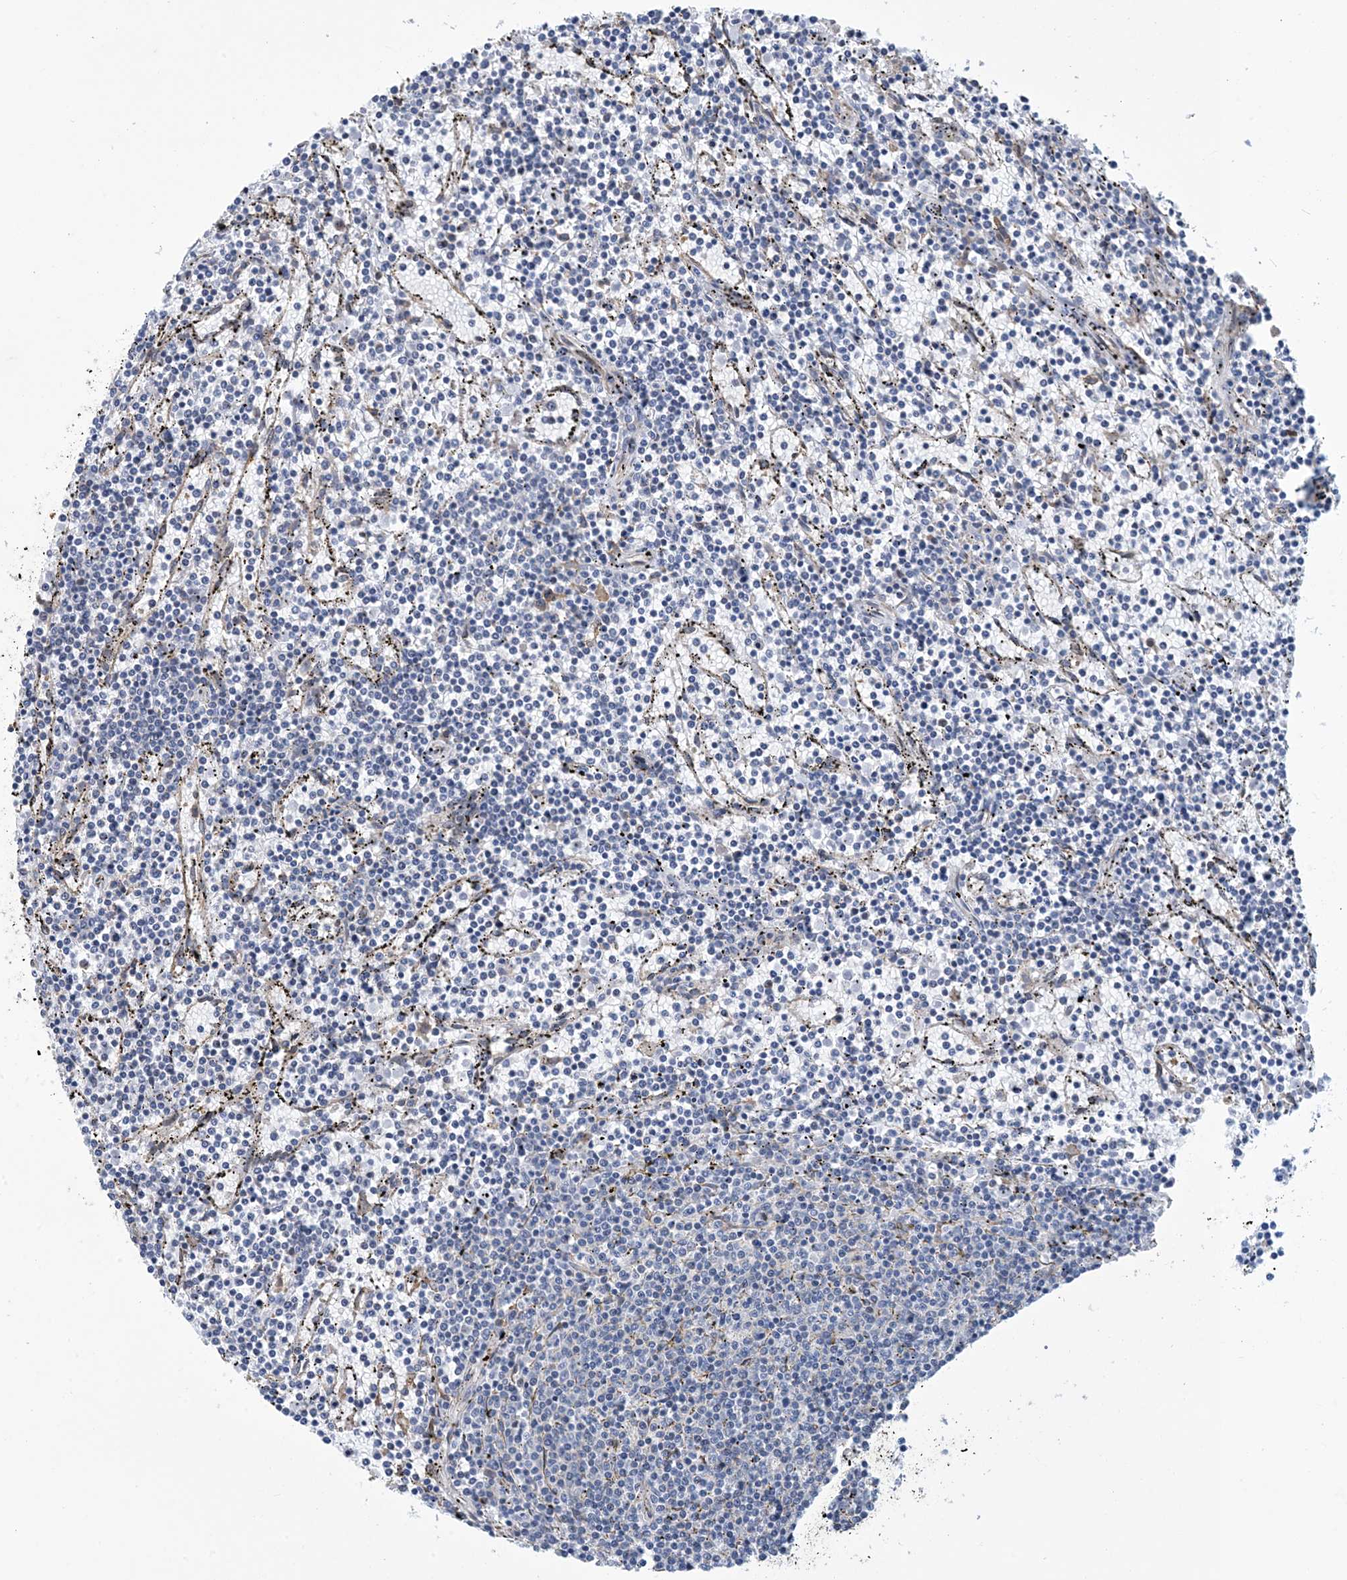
{"staining": {"intensity": "negative", "quantity": "none", "location": "none"}, "tissue": "lymphoma", "cell_type": "Tumor cells", "image_type": "cancer", "snomed": [{"axis": "morphology", "description": "Malignant lymphoma, non-Hodgkin's type, Low grade"}, {"axis": "topography", "description": "Spleen"}], "caption": "A high-resolution histopathology image shows immunohistochemistry (IHC) staining of lymphoma, which reveals no significant positivity in tumor cells.", "gene": "CCDC14", "patient": {"sex": "female", "age": 50}}